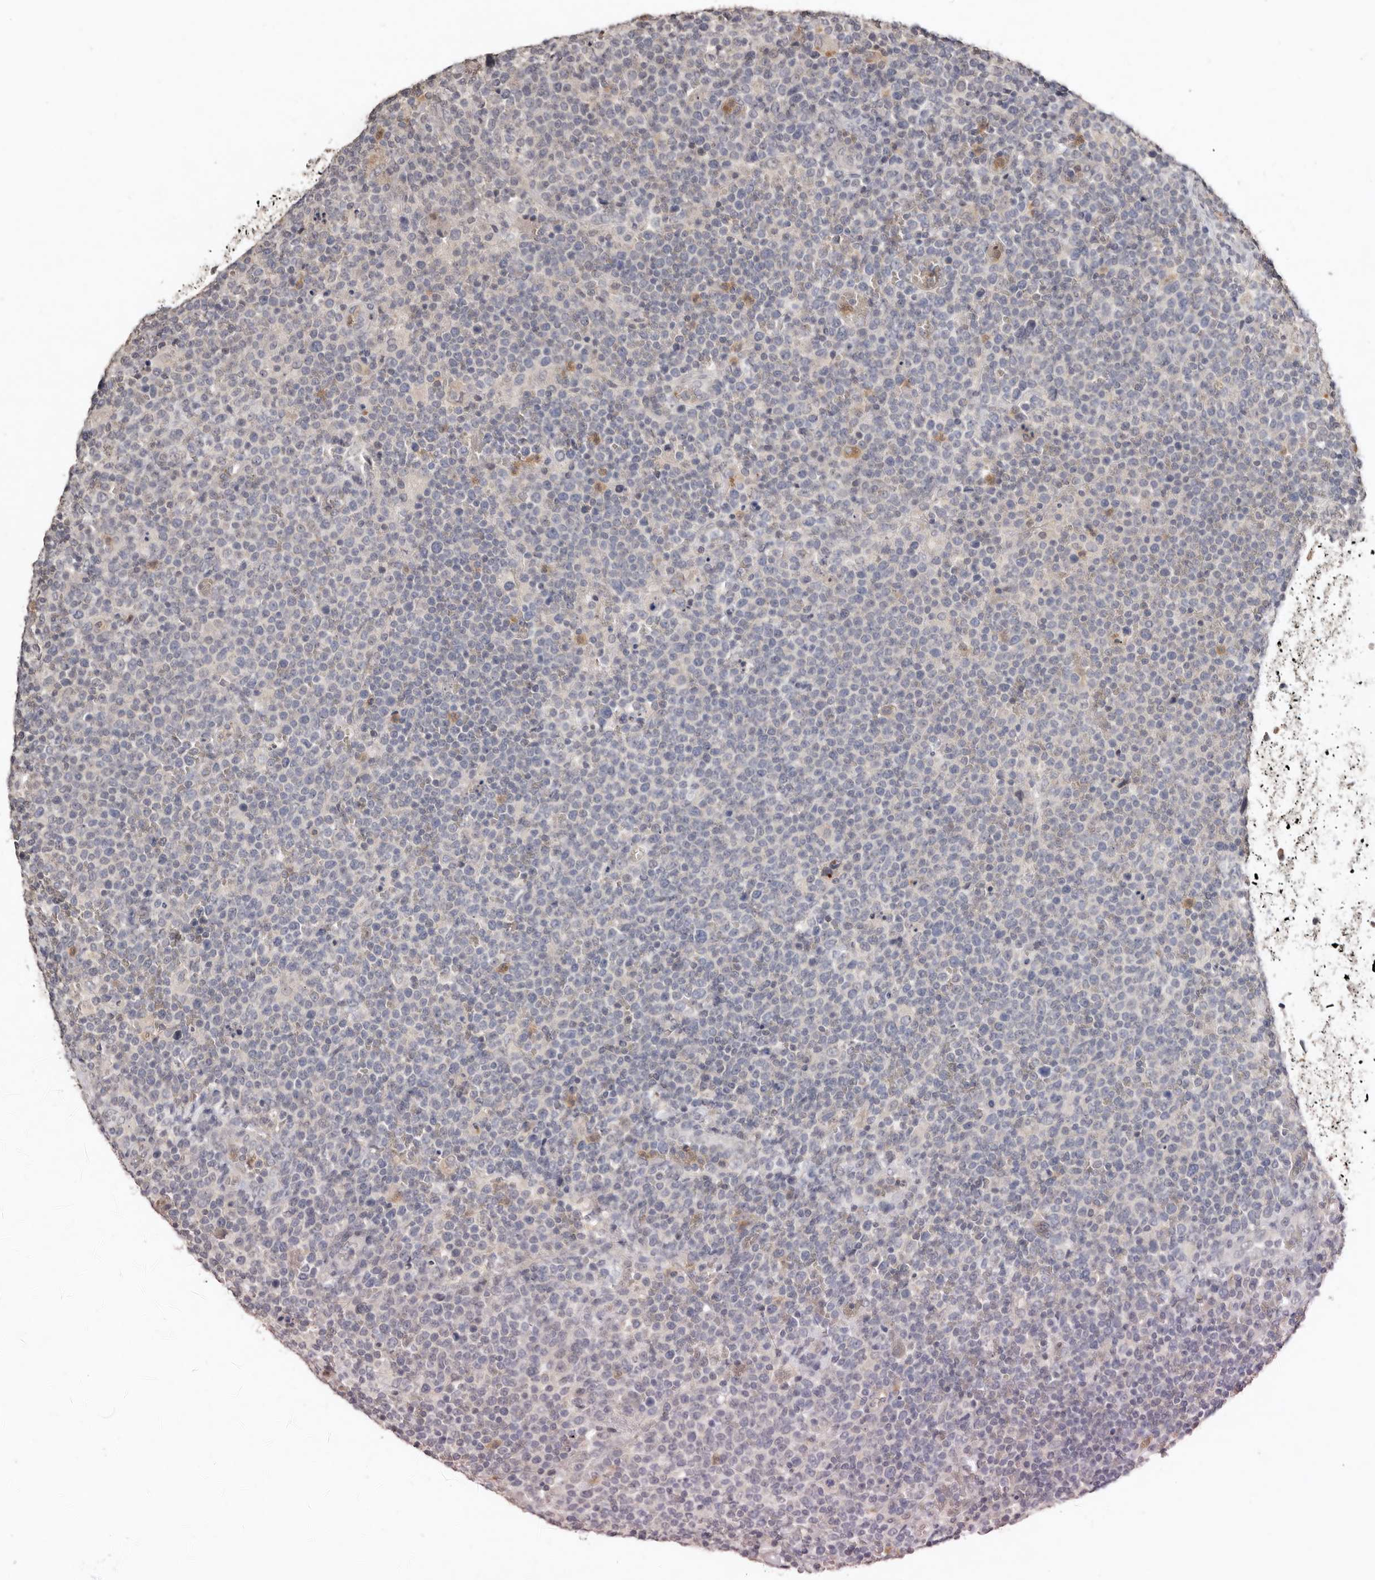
{"staining": {"intensity": "negative", "quantity": "none", "location": "none"}, "tissue": "lymphoma", "cell_type": "Tumor cells", "image_type": "cancer", "snomed": [{"axis": "morphology", "description": "Malignant lymphoma, non-Hodgkin's type, High grade"}, {"axis": "topography", "description": "Lymph node"}], "caption": "High magnification brightfield microscopy of malignant lymphoma, non-Hodgkin's type (high-grade) stained with DAB (3,3'-diaminobenzidine) (brown) and counterstained with hematoxylin (blue): tumor cells show no significant positivity.", "gene": "SULT1E1", "patient": {"sex": "male", "age": 61}}